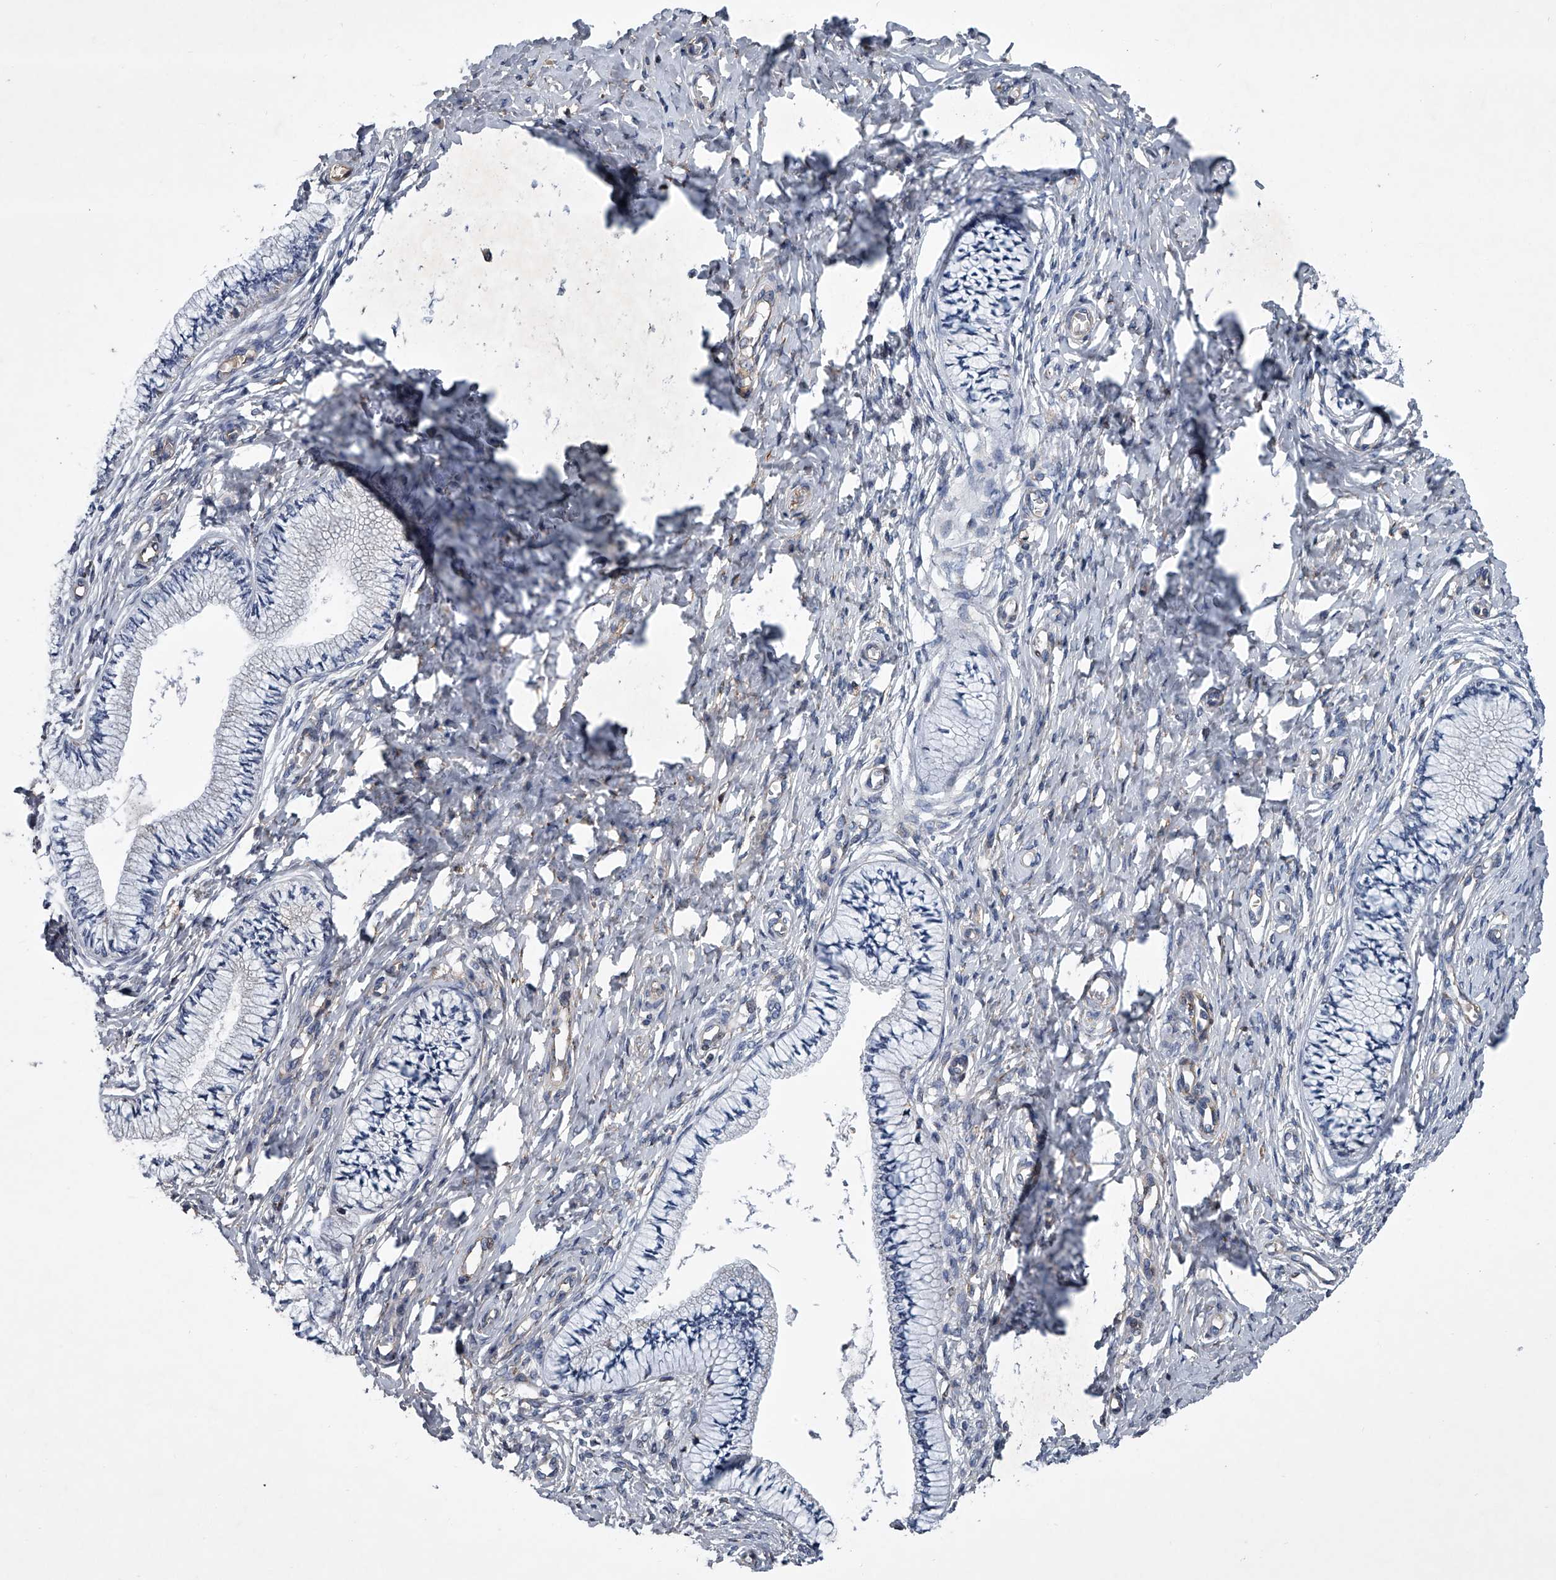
{"staining": {"intensity": "negative", "quantity": "none", "location": "none"}, "tissue": "cervix", "cell_type": "Glandular cells", "image_type": "normal", "snomed": [{"axis": "morphology", "description": "Normal tissue, NOS"}, {"axis": "topography", "description": "Cervix"}], "caption": "This is a photomicrograph of immunohistochemistry staining of unremarkable cervix, which shows no staining in glandular cells.", "gene": "ABCG1", "patient": {"sex": "female", "age": 36}}